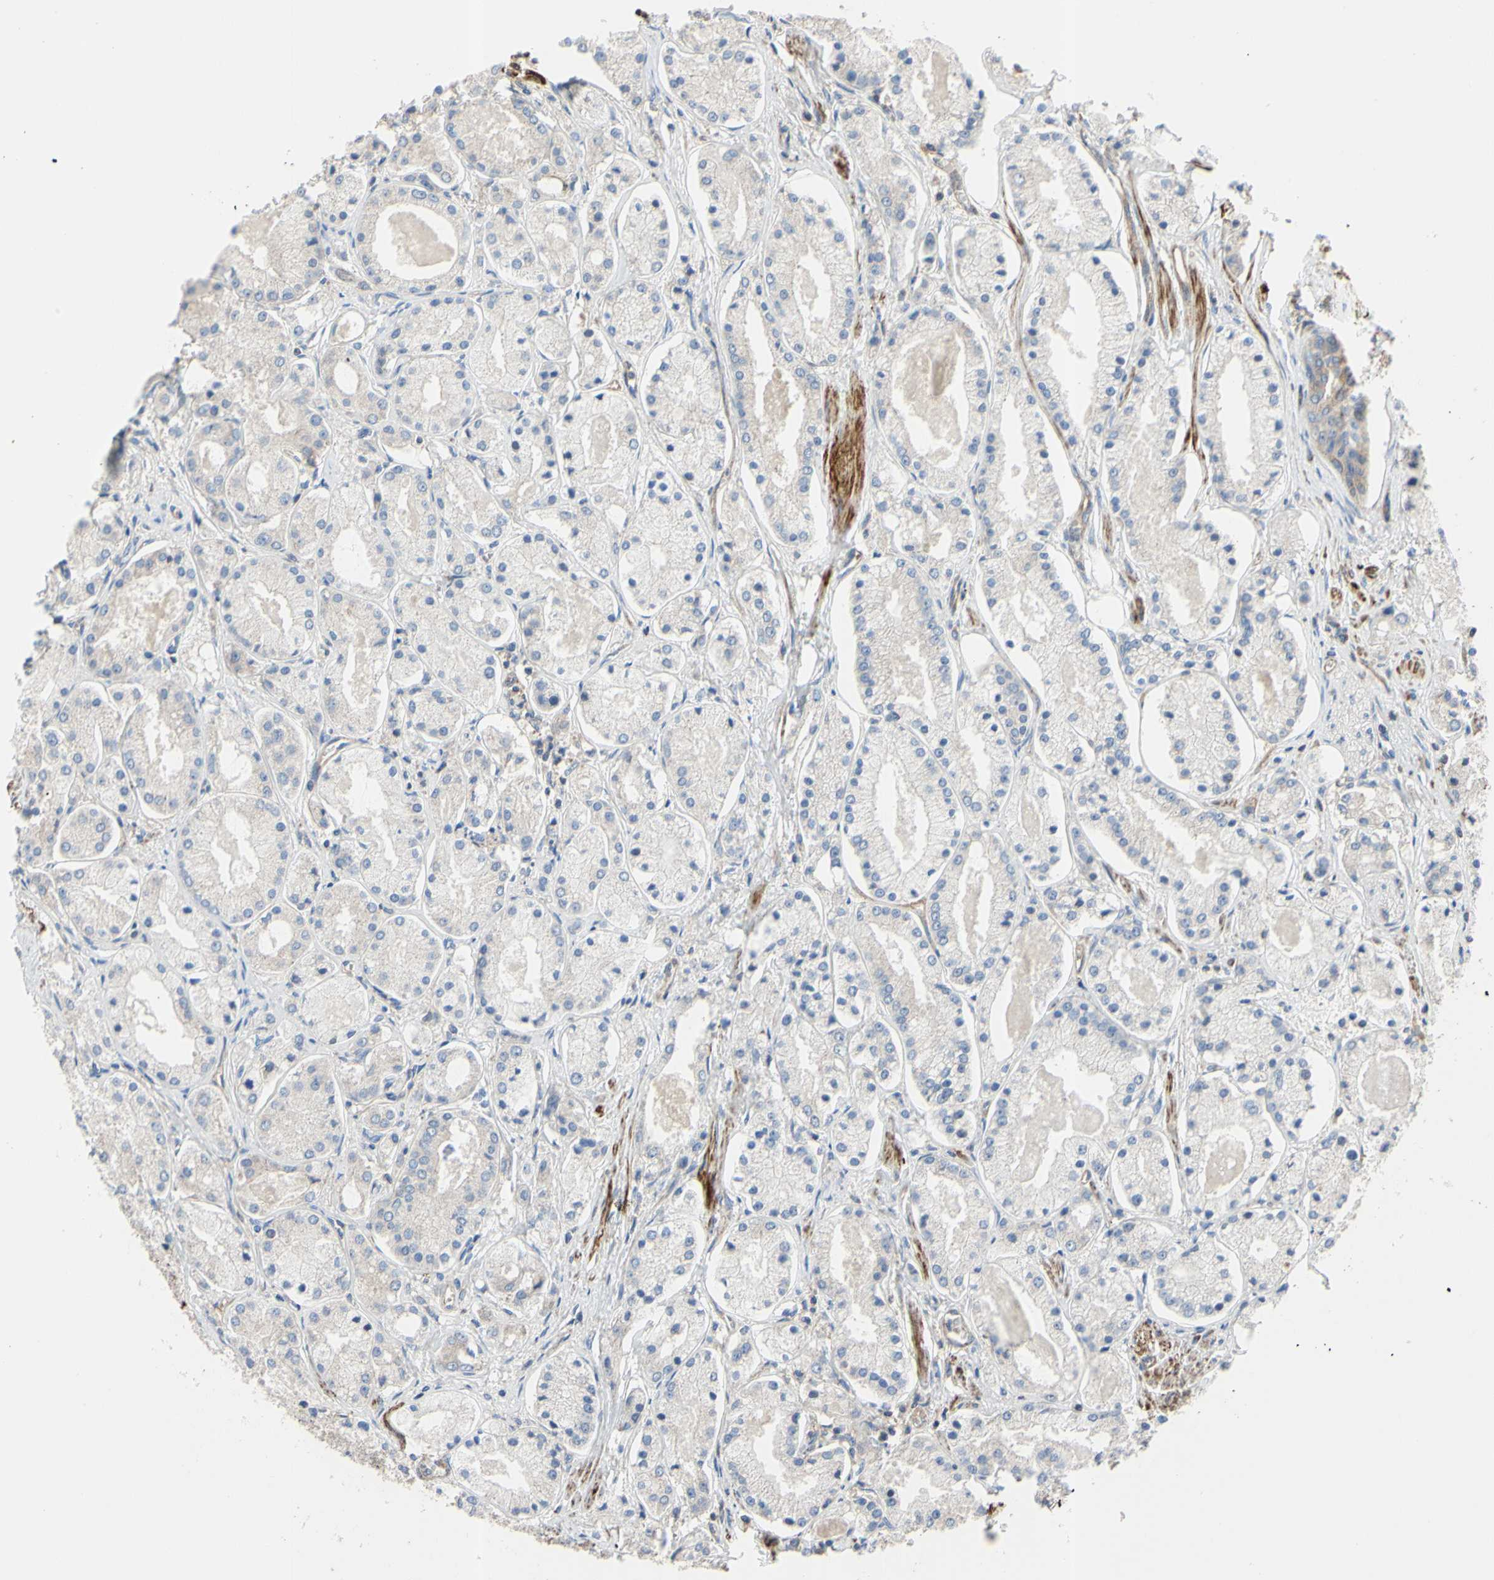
{"staining": {"intensity": "negative", "quantity": "none", "location": "none"}, "tissue": "prostate cancer", "cell_type": "Tumor cells", "image_type": "cancer", "snomed": [{"axis": "morphology", "description": "Adenocarcinoma, High grade"}, {"axis": "topography", "description": "Prostate"}], "caption": "Histopathology image shows no significant protein expression in tumor cells of high-grade adenocarcinoma (prostate).", "gene": "BECN1", "patient": {"sex": "male", "age": 66}}